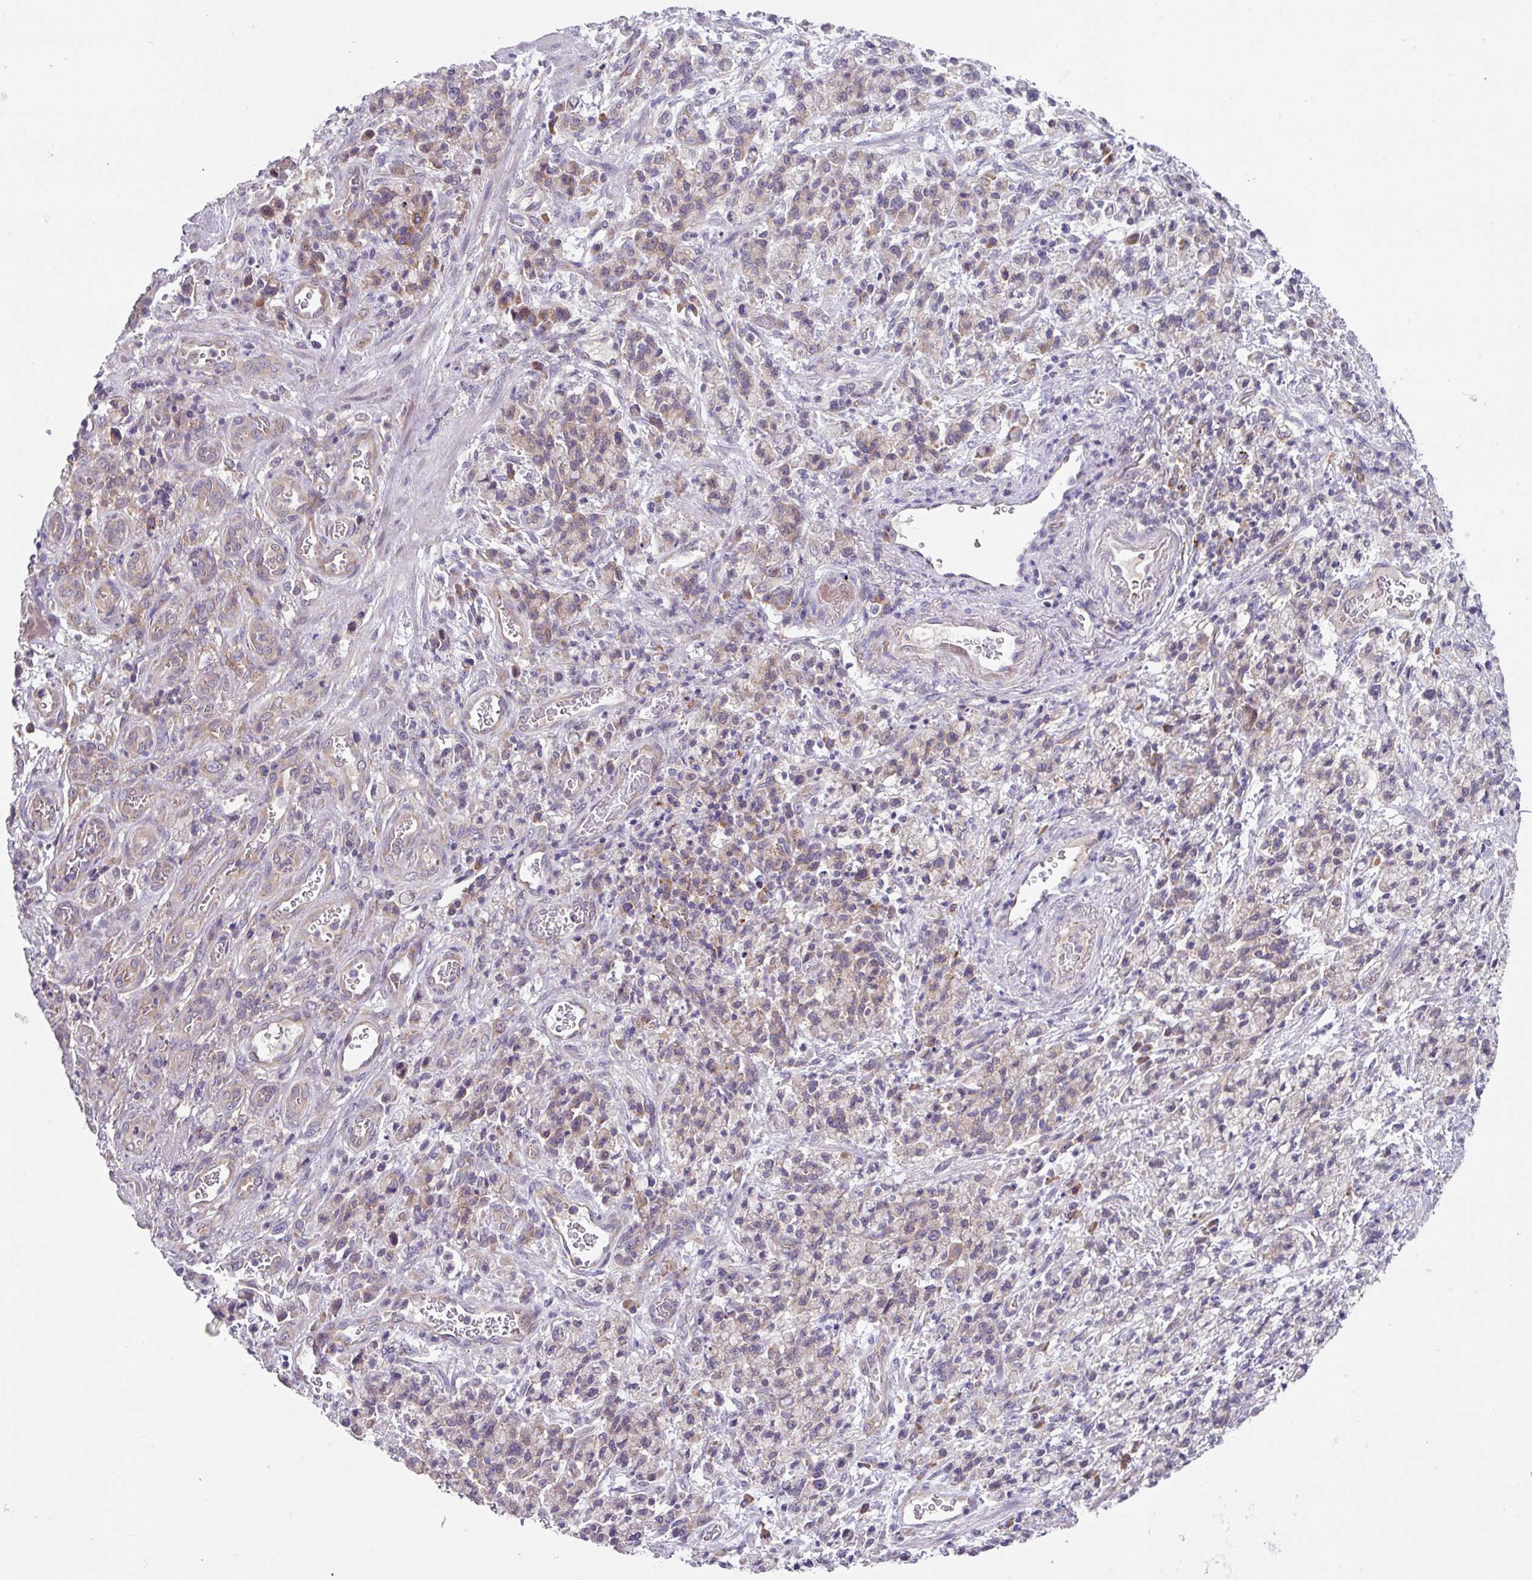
{"staining": {"intensity": "weak", "quantity": "<25%", "location": "cytoplasmic/membranous"}, "tissue": "stomach cancer", "cell_type": "Tumor cells", "image_type": "cancer", "snomed": [{"axis": "morphology", "description": "Adenocarcinoma, NOS"}, {"axis": "topography", "description": "Stomach"}], "caption": "Immunohistochemical staining of human stomach cancer (adenocarcinoma) shows no significant expression in tumor cells.", "gene": "EIF4B", "patient": {"sex": "male", "age": 77}}